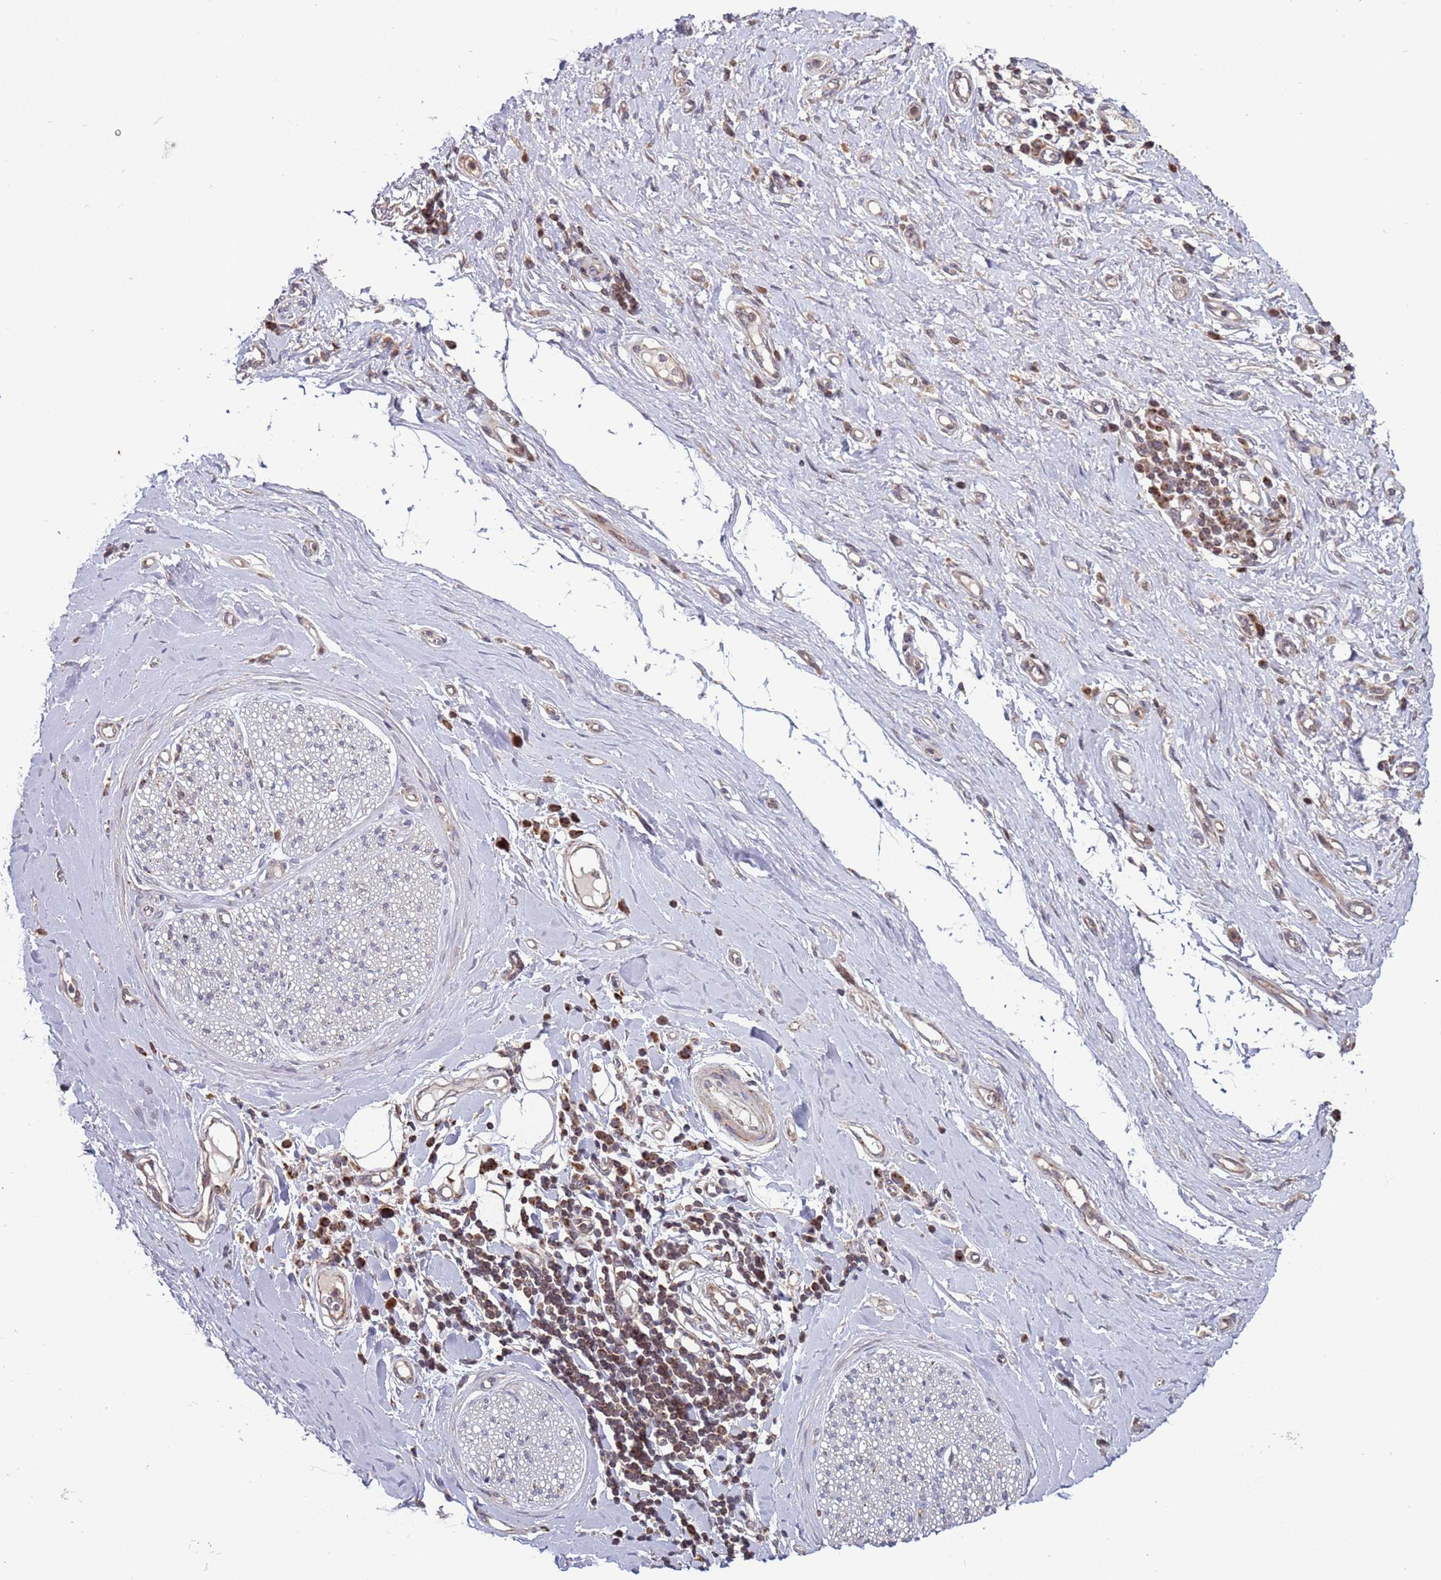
{"staining": {"intensity": "weak", "quantity": ">75%", "location": "cytoplasmic/membranous"}, "tissue": "adipose tissue", "cell_type": "Adipocytes", "image_type": "normal", "snomed": [{"axis": "morphology", "description": "Normal tissue, NOS"}, {"axis": "morphology", "description": "Adenocarcinoma, NOS"}, {"axis": "topography", "description": "Esophagus"}, {"axis": "topography", "description": "Stomach, upper"}, {"axis": "topography", "description": "Peripheral nerve tissue"}], "caption": "DAB immunohistochemical staining of benign human adipose tissue exhibits weak cytoplasmic/membranous protein expression in approximately >75% of adipocytes.", "gene": "RCOR2", "patient": {"sex": "male", "age": 62}}